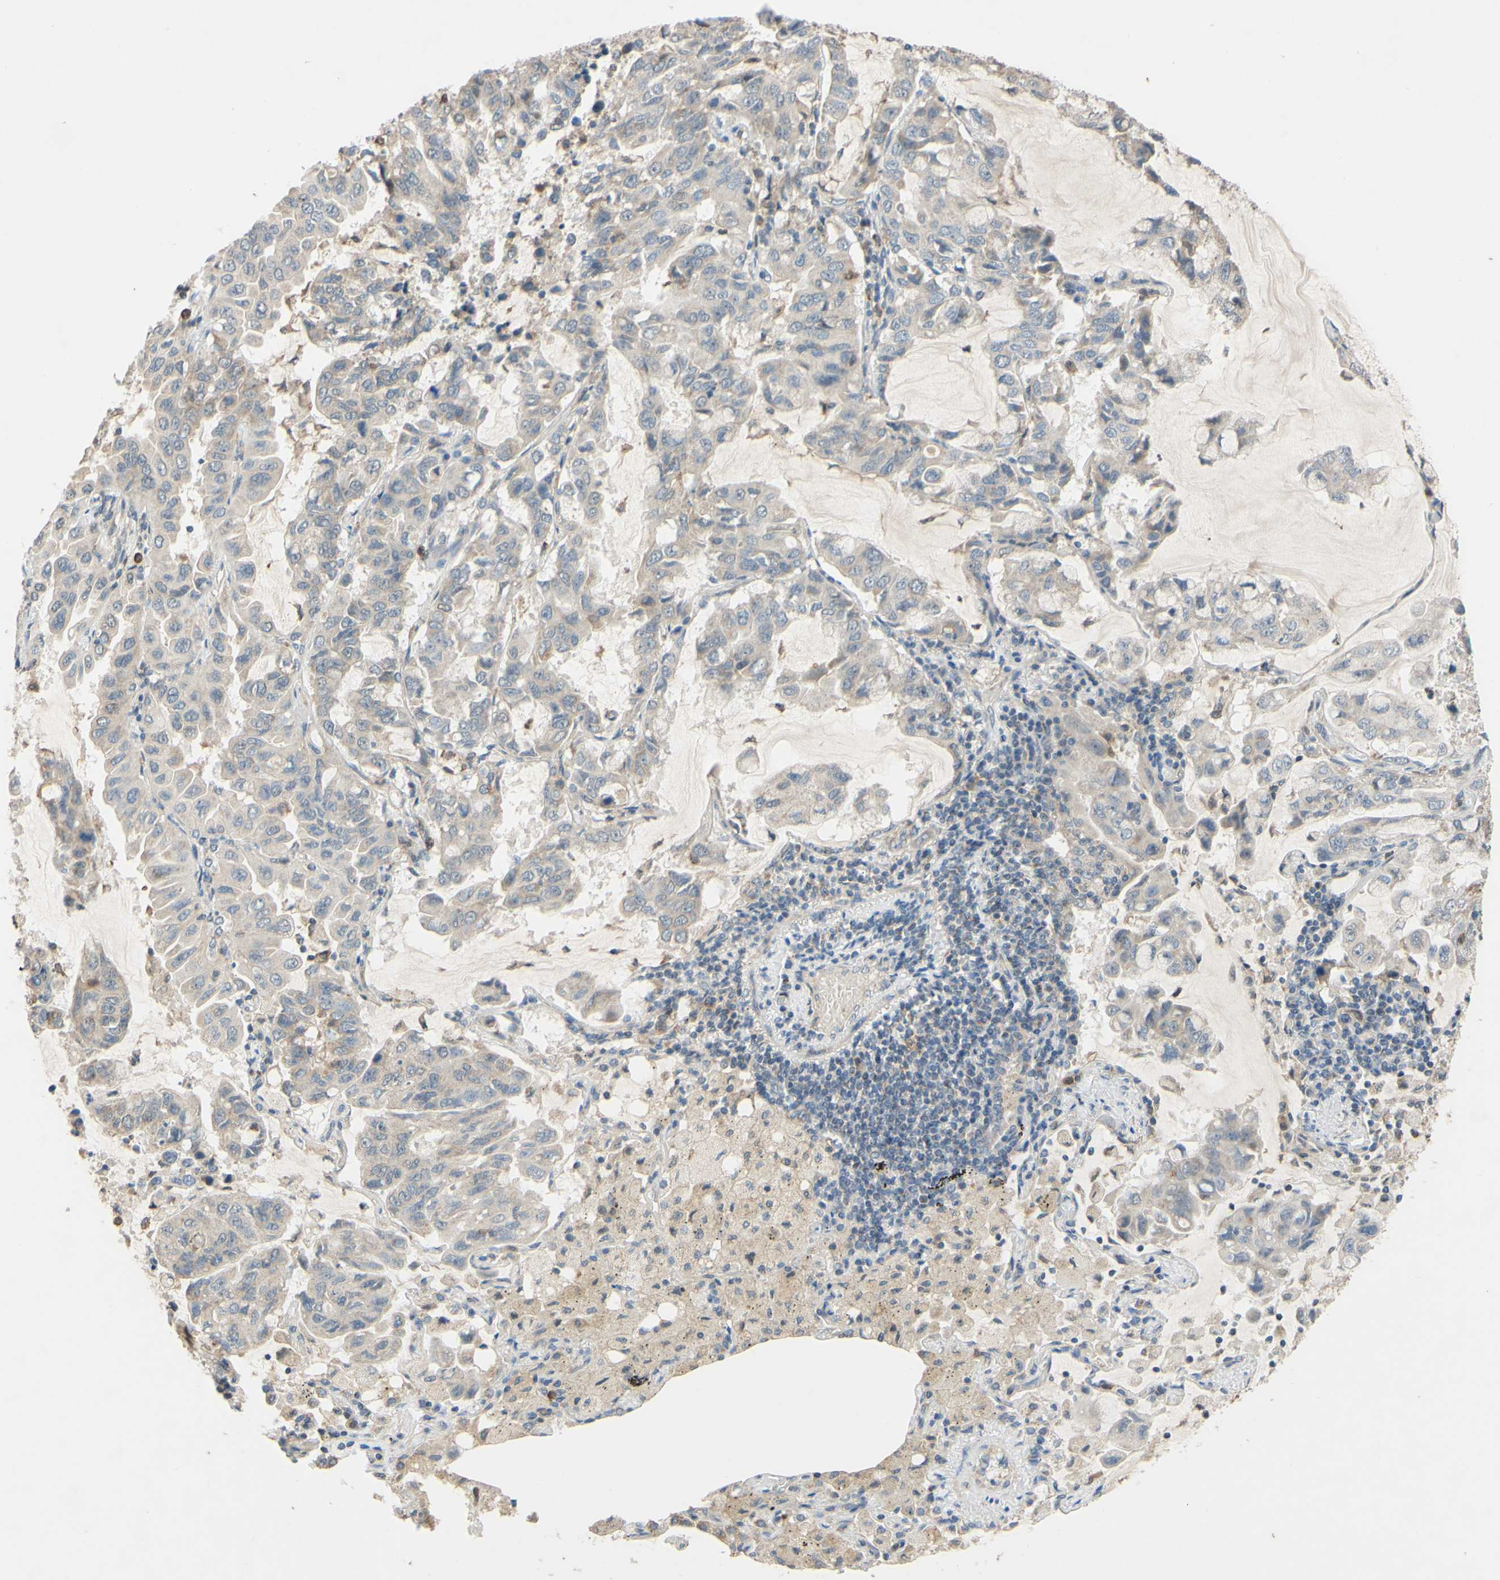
{"staining": {"intensity": "weak", "quantity": ">75%", "location": "cytoplasmic/membranous"}, "tissue": "lung cancer", "cell_type": "Tumor cells", "image_type": "cancer", "snomed": [{"axis": "morphology", "description": "Adenocarcinoma, NOS"}, {"axis": "topography", "description": "Lung"}], "caption": "Weak cytoplasmic/membranous positivity is identified in approximately >75% of tumor cells in adenocarcinoma (lung).", "gene": "GATA1", "patient": {"sex": "male", "age": 64}}